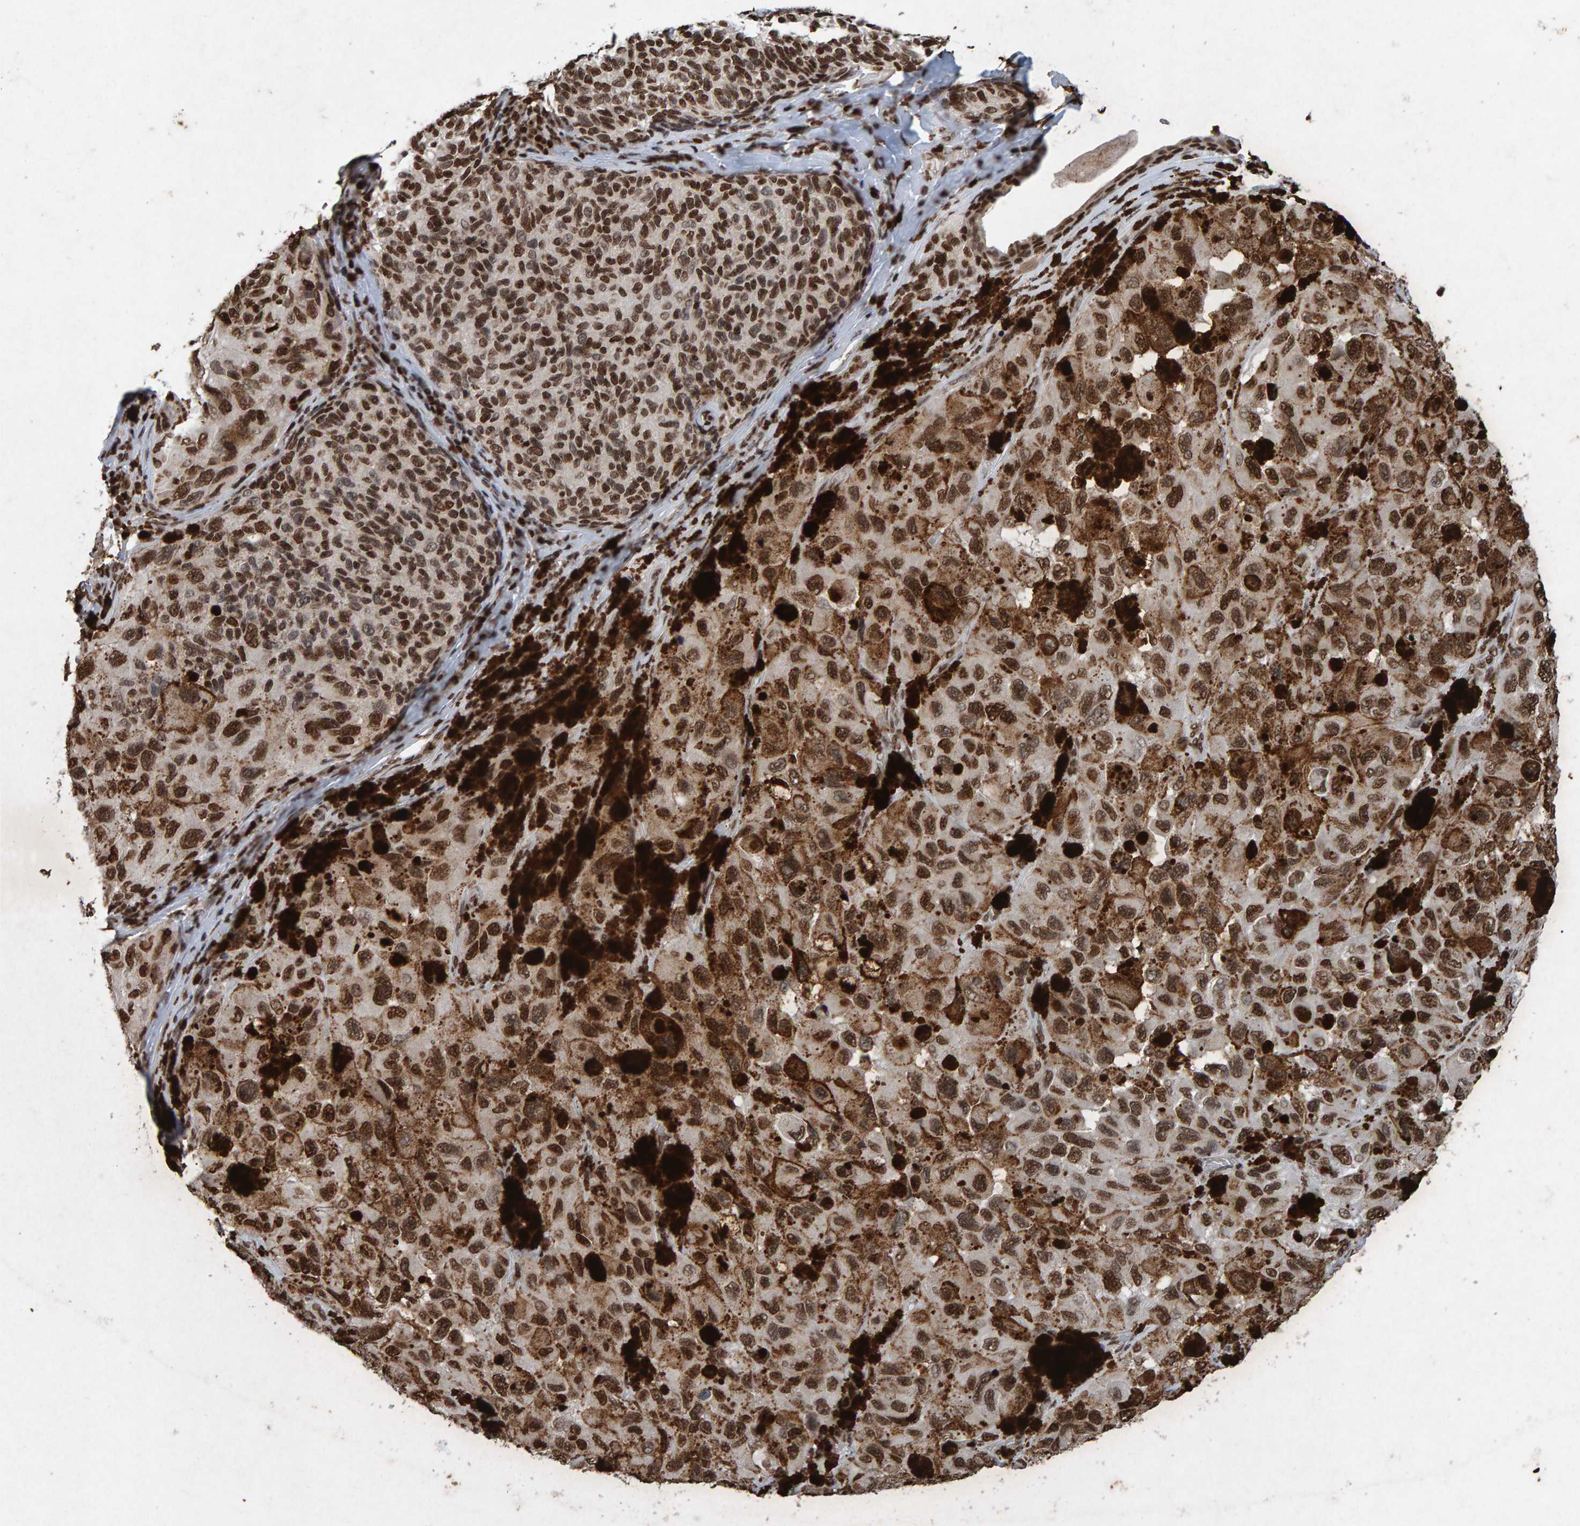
{"staining": {"intensity": "moderate", "quantity": ">75%", "location": "nuclear"}, "tissue": "melanoma", "cell_type": "Tumor cells", "image_type": "cancer", "snomed": [{"axis": "morphology", "description": "Malignant melanoma, NOS"}, {"axis": "topography", "description": "Skin"}], "caption": "Immunohistochemistry (IHC) photomicrograph of human melanoma stained for a protein (brown), which demonstrates medium levels of moderate nuclear staining in about >75% of tumor cells.", "gene": "H2AZ1", "patient": {"sex": "female", "age": 73}}